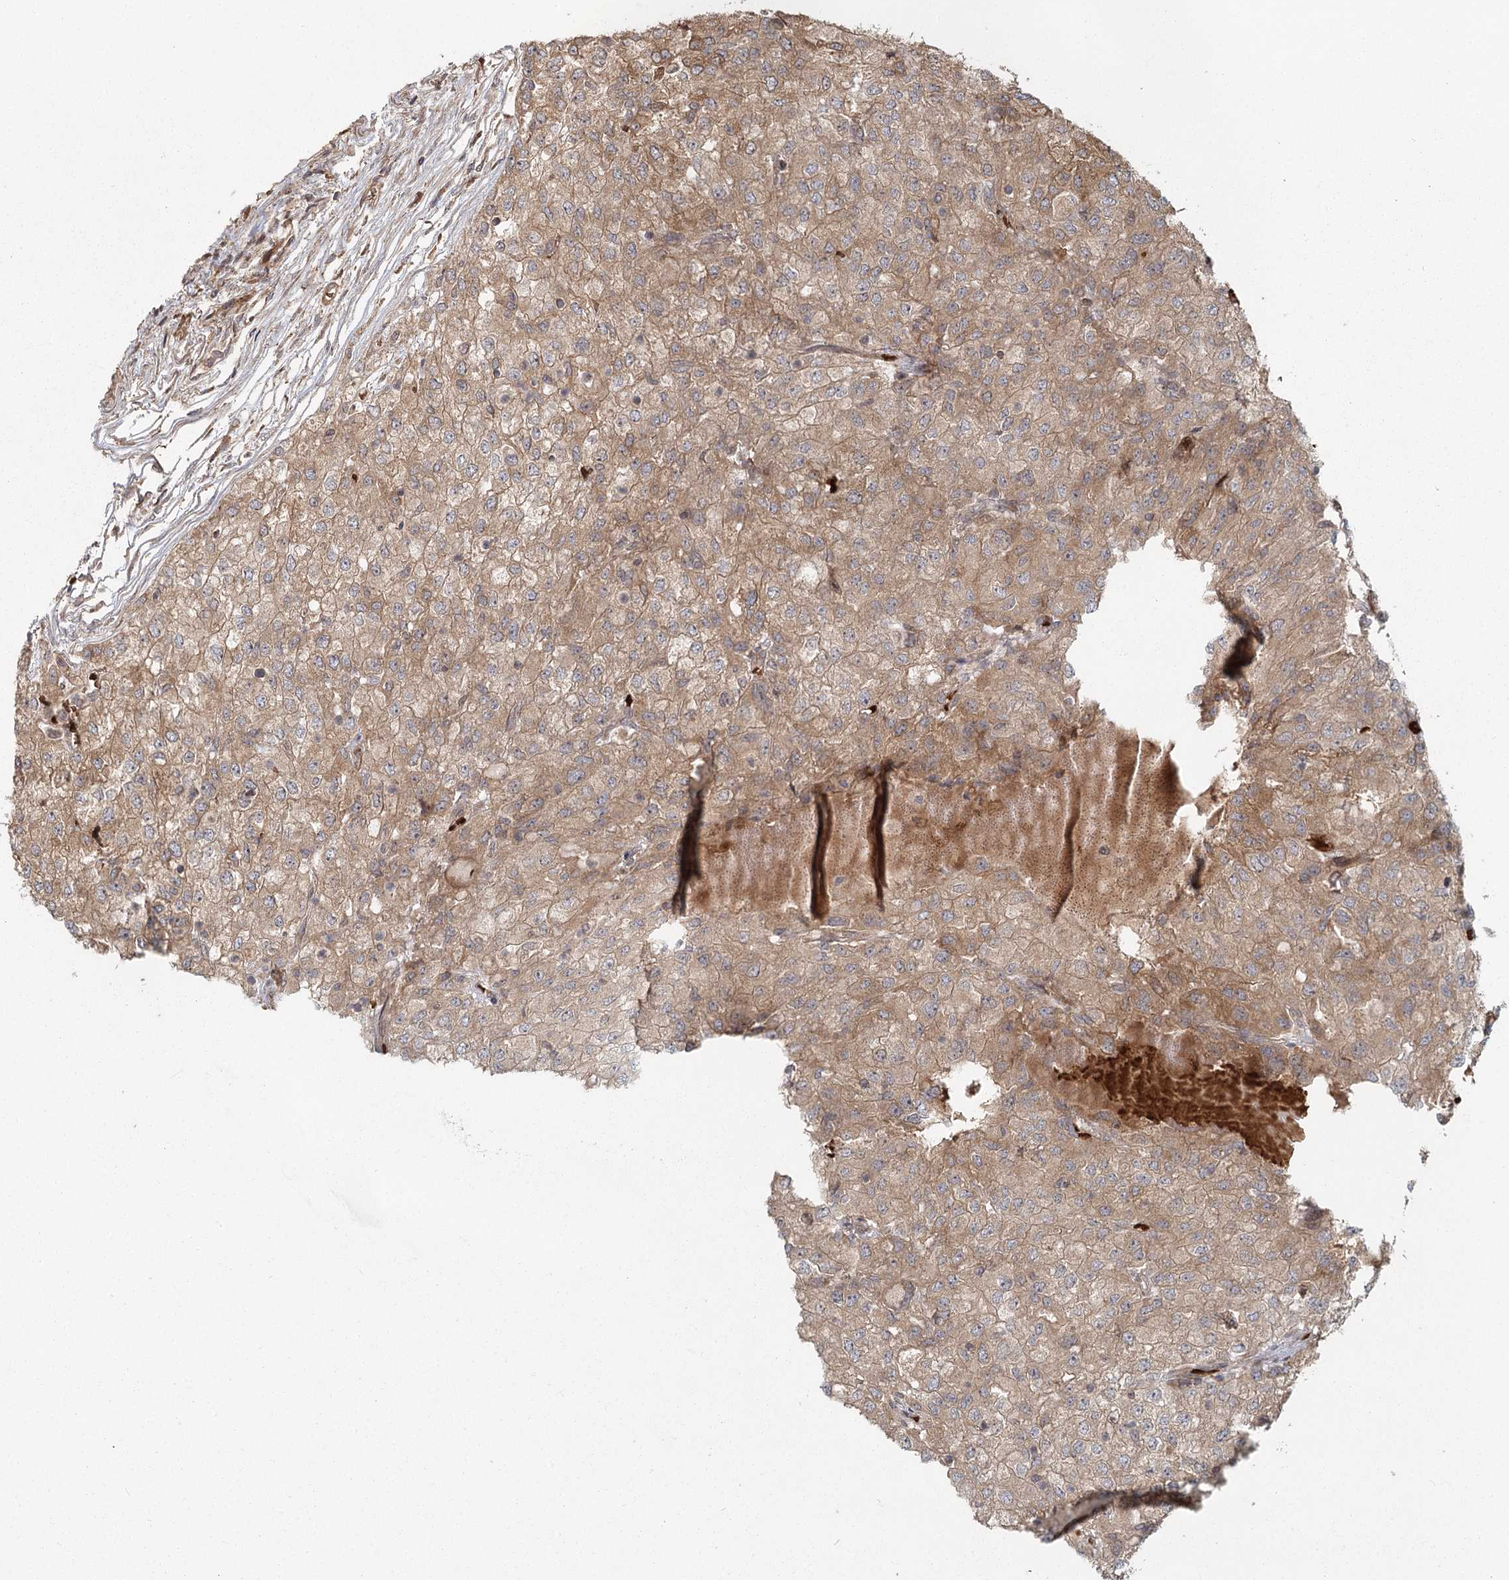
{"staining": {"intensity": "weak", "quantity": ">75%", "location": "cytoplasmic/membranous"}, "tissue": "renal cancer", "cell_type": "Tumor cells", "image_type": "cancer", "snomed": [{"axis": "morphology", "description": "Adenocarcinoma, NOS"}, {"axis": "topography", "description": "Kidney"}], "caption": "An image showing weak cytoplasmic/membranous staining in about >75% of tumor cells in renal cancer, as visualized by brown immunohistochemical staining.", "gene": "RAPGEF6", "patient": {"sex": "female", "age": 54}}